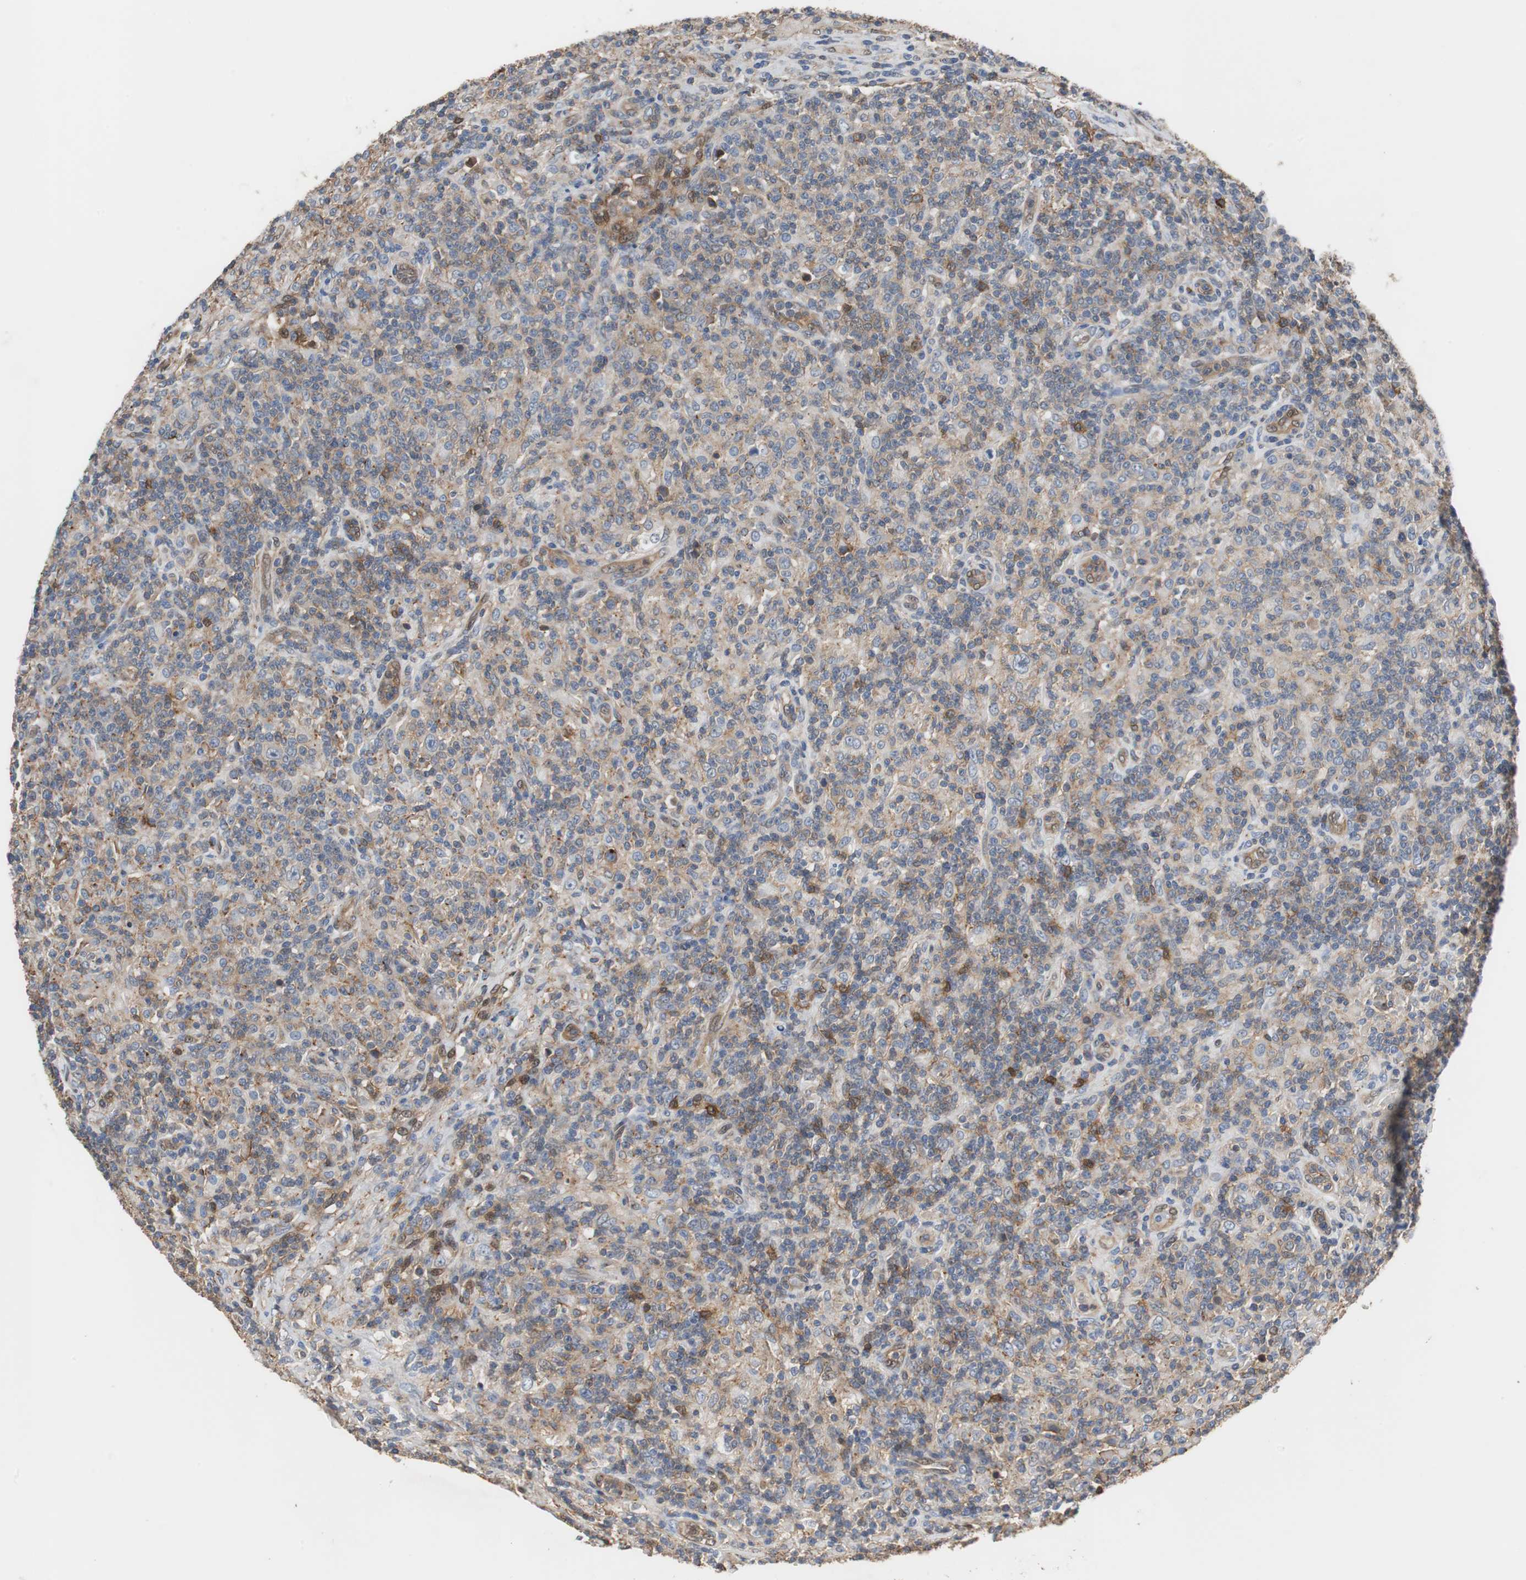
{"staining": {"intensity": "negative", "quantity": "none", "location": "none"}, "tissue": "lymphoma", "cell_type": "Tumor cells", "image_type": "cancer", "snomed": [{"axis": "morphology", "description": "Hodgkin's disease, NOS"}, {"axis": "topography", "description": "Lymph node"}], "caption": "Lymphoma stained for a protein using immunohistochemistry (IHC) reveals no staining tumor cells.", "gene": "ANXA4", "patient": {"sex": "male", "age": 70}}